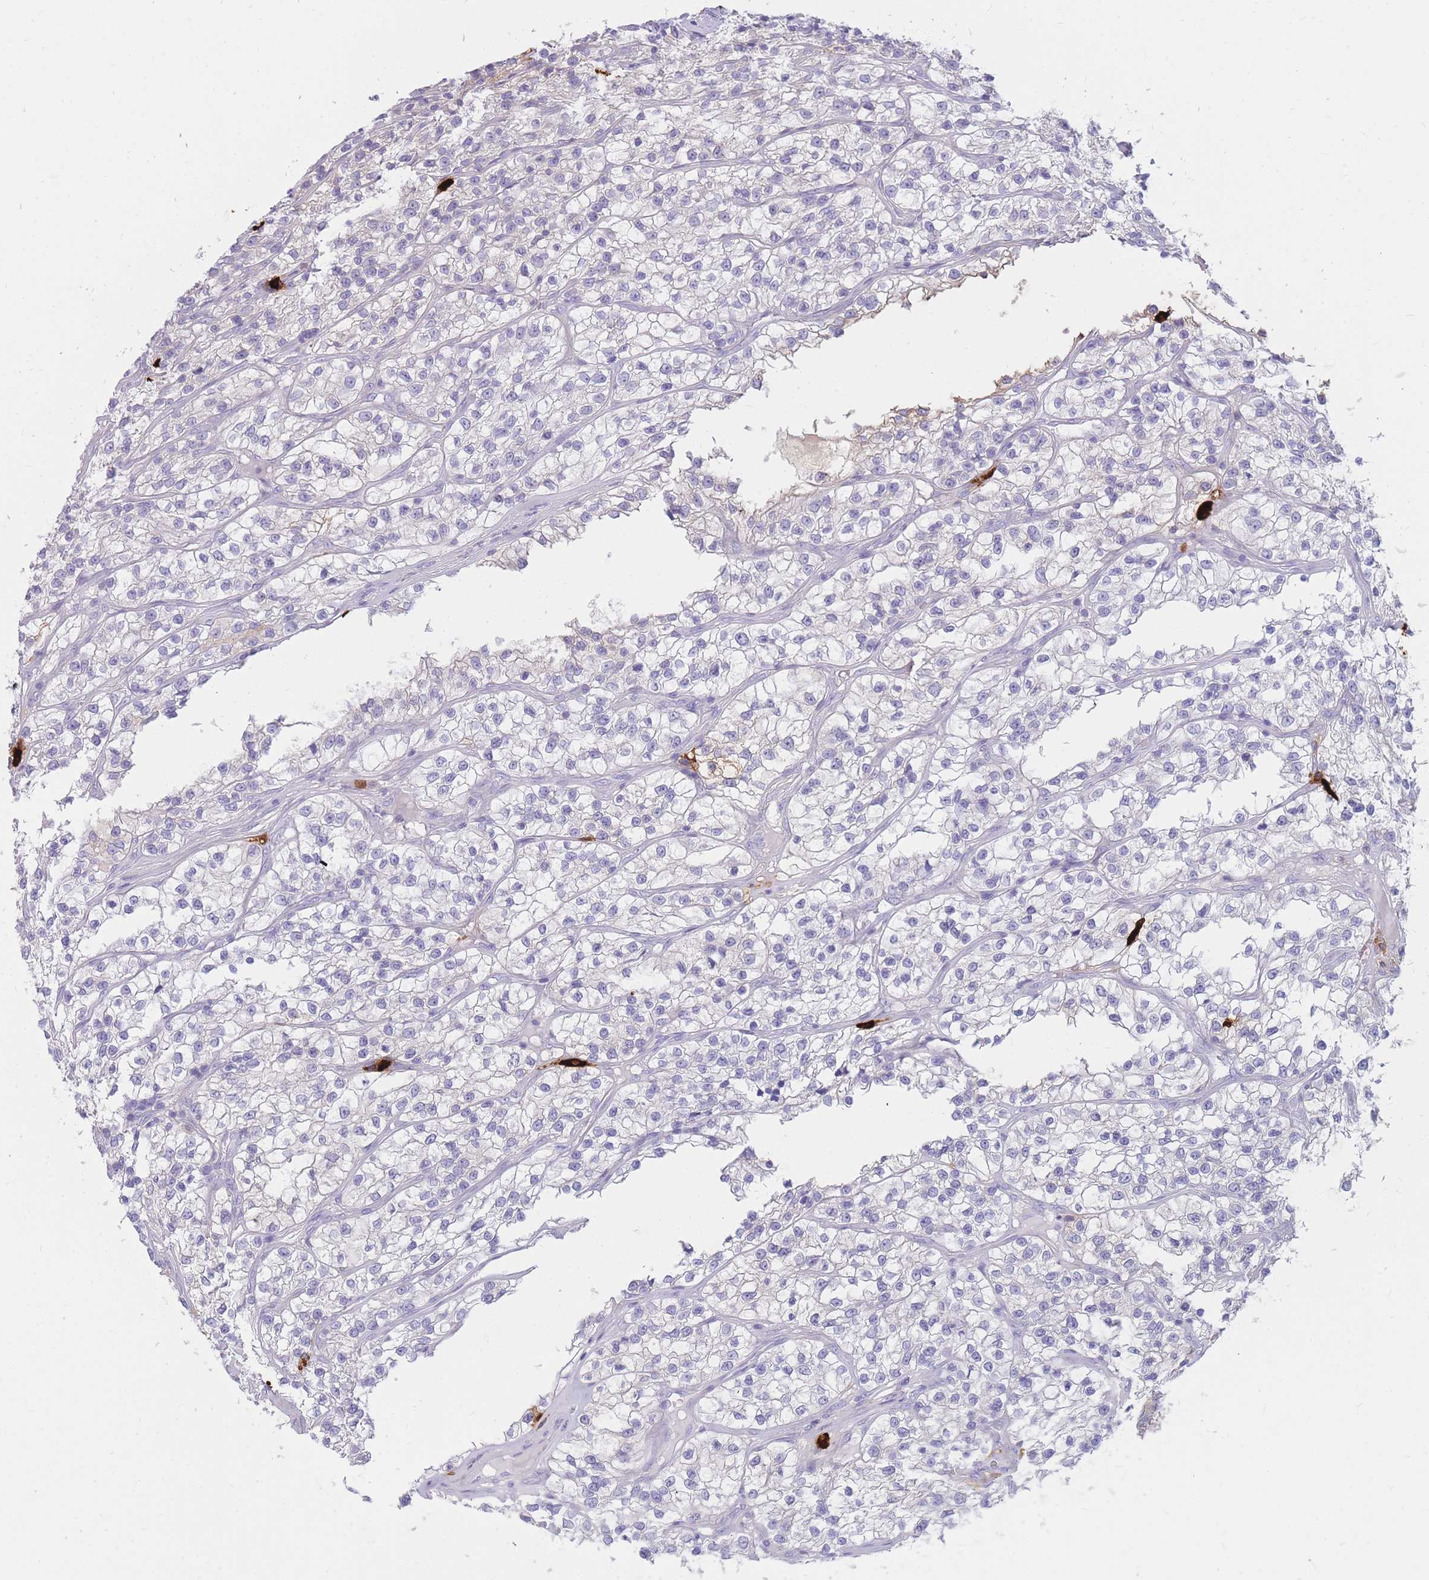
{"staining": {"intensity": "negative", "quantity": "none", "location": "none"}, "tissue": "renal cancer", "cell_type": "Tumor cells", "image_type": "cancer", "snomed": [{"axis": "morphology", "description": "Adenocarcinoma, NOS"}, {"axis": "topography", "description": "Kidney"}], "caption": "DAB immunohistochemical staining of adenocarcinoma (renal) exhibits no significant expression in tumor cells.", "gene": "TPSAB1", "patient": {"sex": "female", "age": 57}}